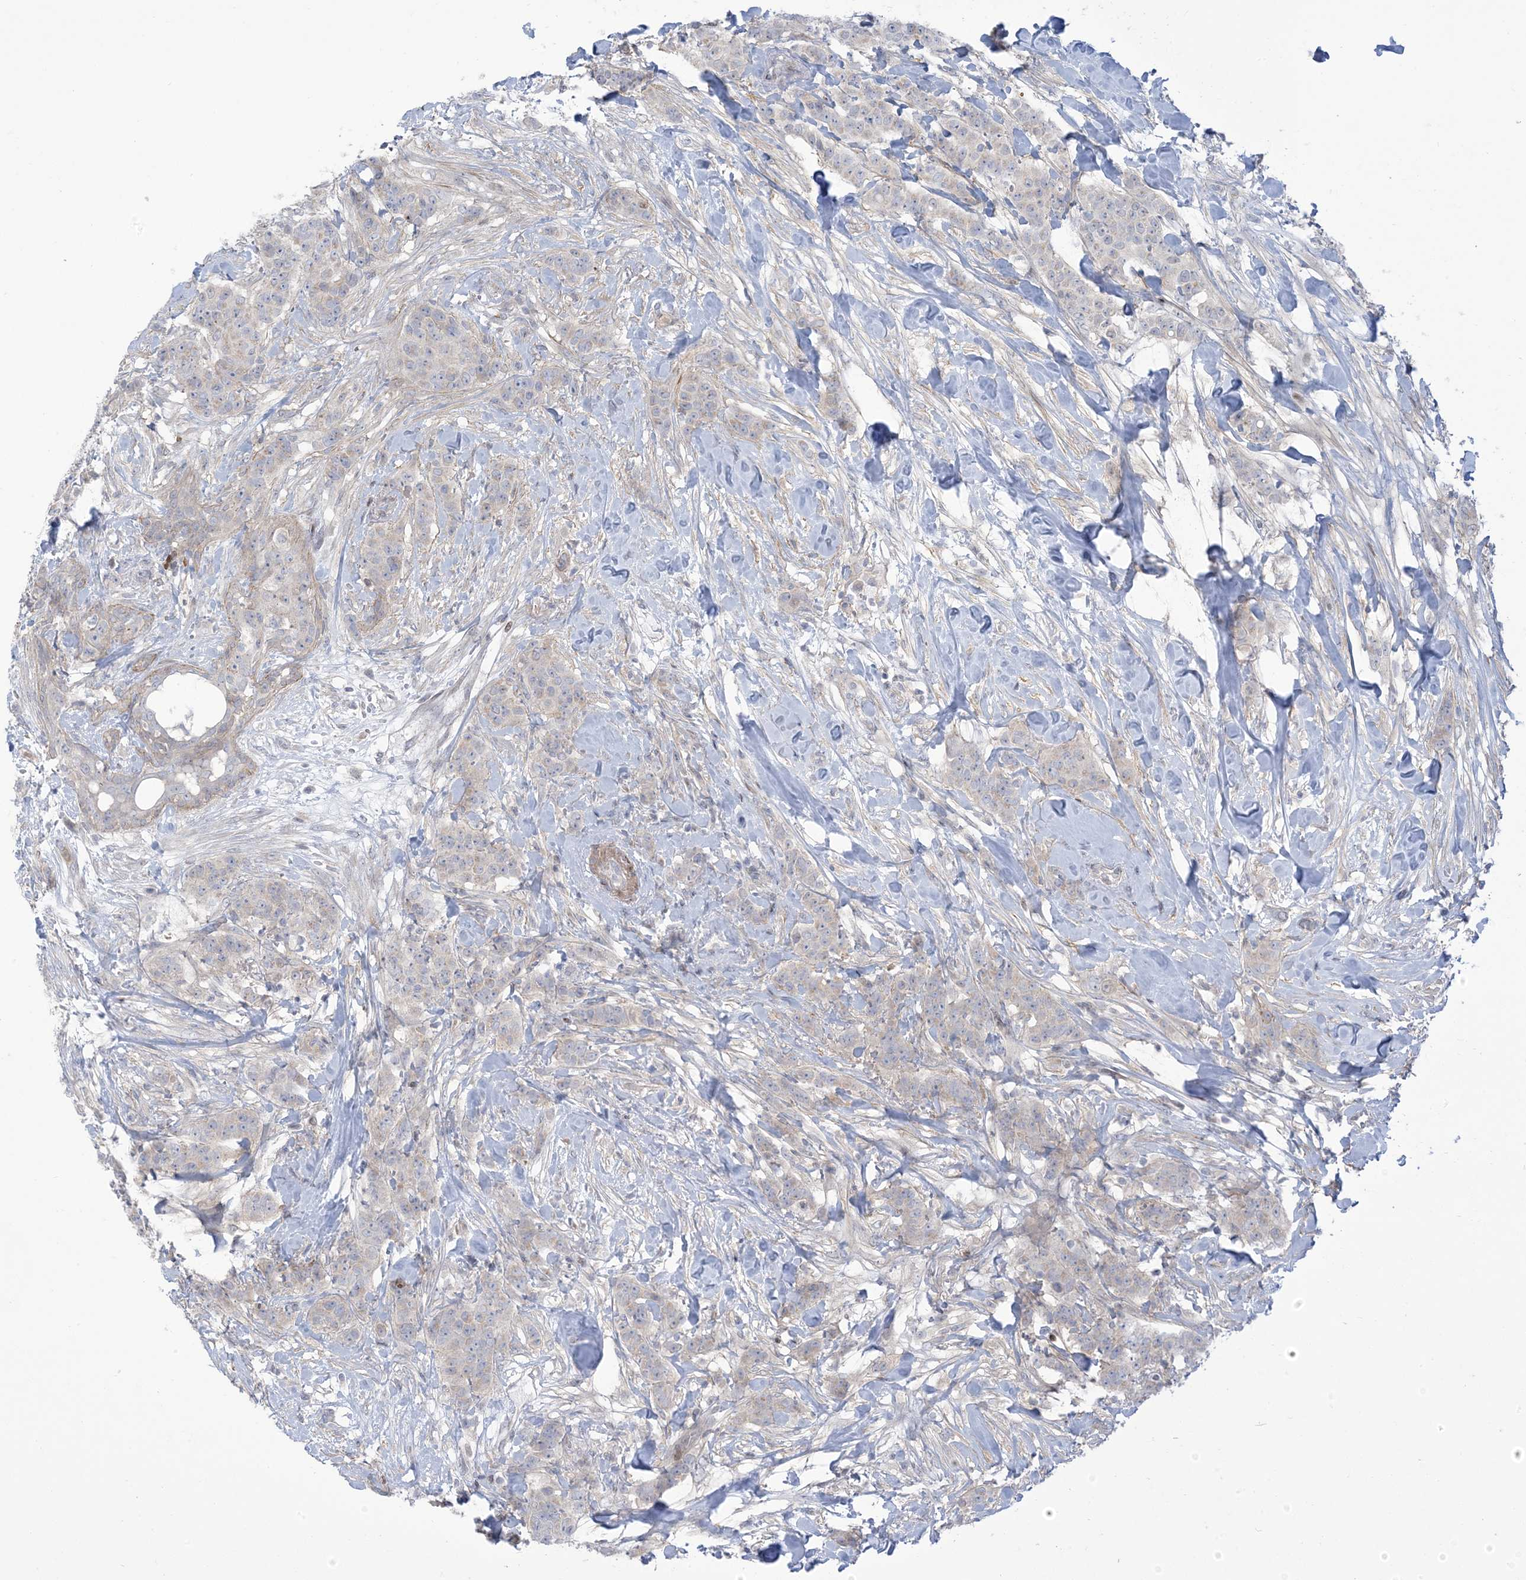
{"staining": {"intensity": "negative", "quantity": "none", "location": "none"}, "tissue": "breast cancer", "cell_type": "Tumor cells", "image_type": "cancer", "snomed": [{"axis": "morphology", "description": "Duct carcinoma"}, {"axis": "topography", "description": "Breast"}], "caption": "This is an immunohistochemistry (IHC) histopathology image of human breast cancer. There is no expression in tumor cells.", "gene": "AFTPH", "patient": {"sex": "female", "age": 40}}